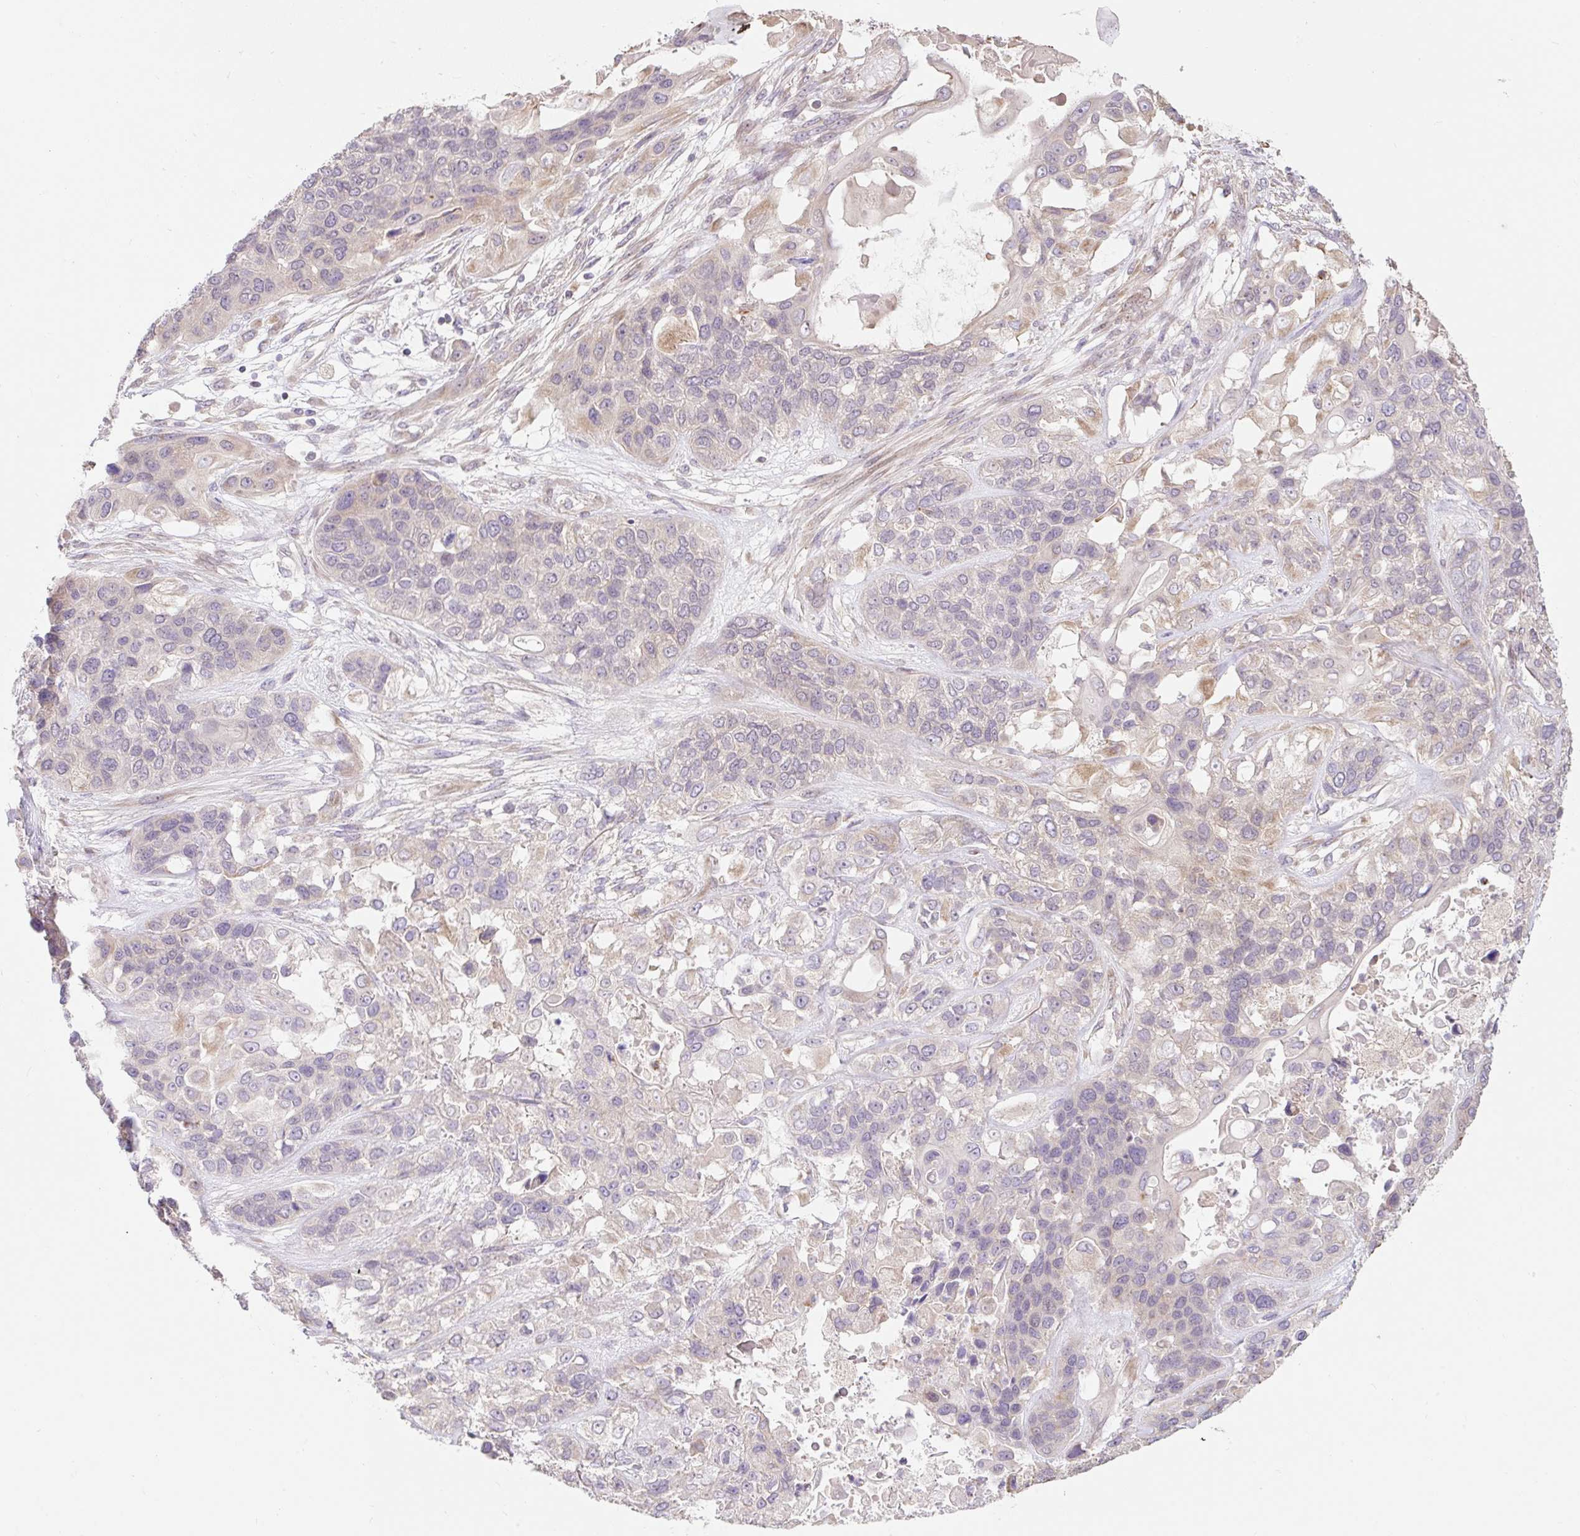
{"staining": {"intensity": "weak", "quantity": "<25%", "location": "cytoplasmic/membranous"}, "tissue": "lung cancer", "cell_type": "Tumor cells", "image_type": "cancer", "snomed": [{"axis": "morphology", "description": "Squamous cell carcinoma, NOS"}, {"axis": "topography", "description": "Lung"}], "caption": "Tumor cells show no significant expression in lung cancer (squamous cell carcinoma).", "gene": "EMC10", "patient": {"sex": "female", "age": 70}}